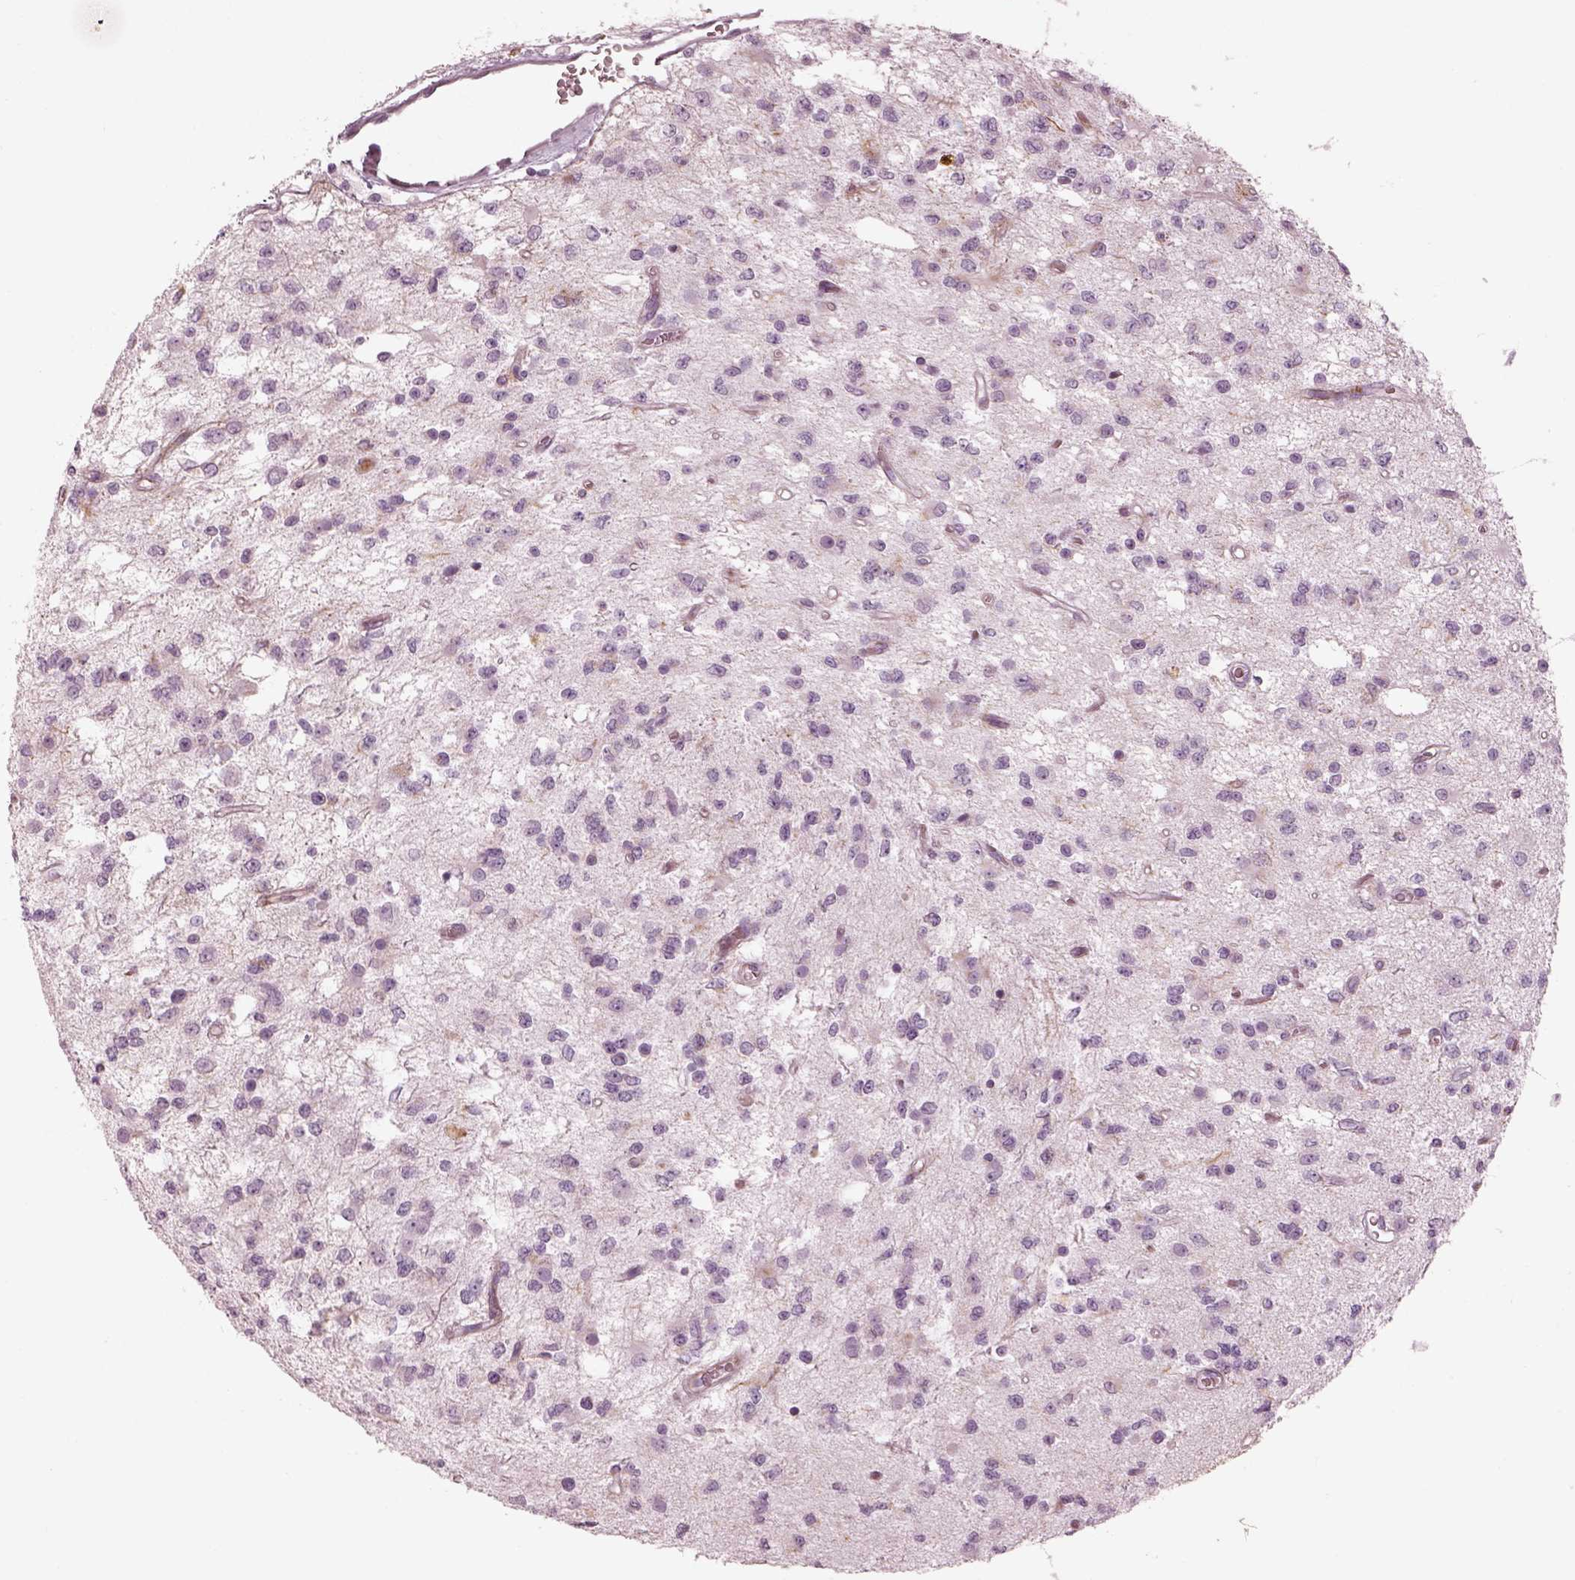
{"staining": {"intensity": "negative", "quantity": "none", "location": "none"}, "tissue": "glioma", "cell_type": "Tumor cells", "image_type": "cancer", "snomed": [{"axis": "morphology", "description": "Glioma, malignant, Low grade"}, {"axis": "topography", "description": "Brain"}], "caption": "High power microscopy histopathology image of an immunohistochemistry (IHC) image of low-grade glioma (malignant), revealing no significant staining in tumor cells.", "gene": "OPN4", "patient": {"sex": "female", "age": 45}}